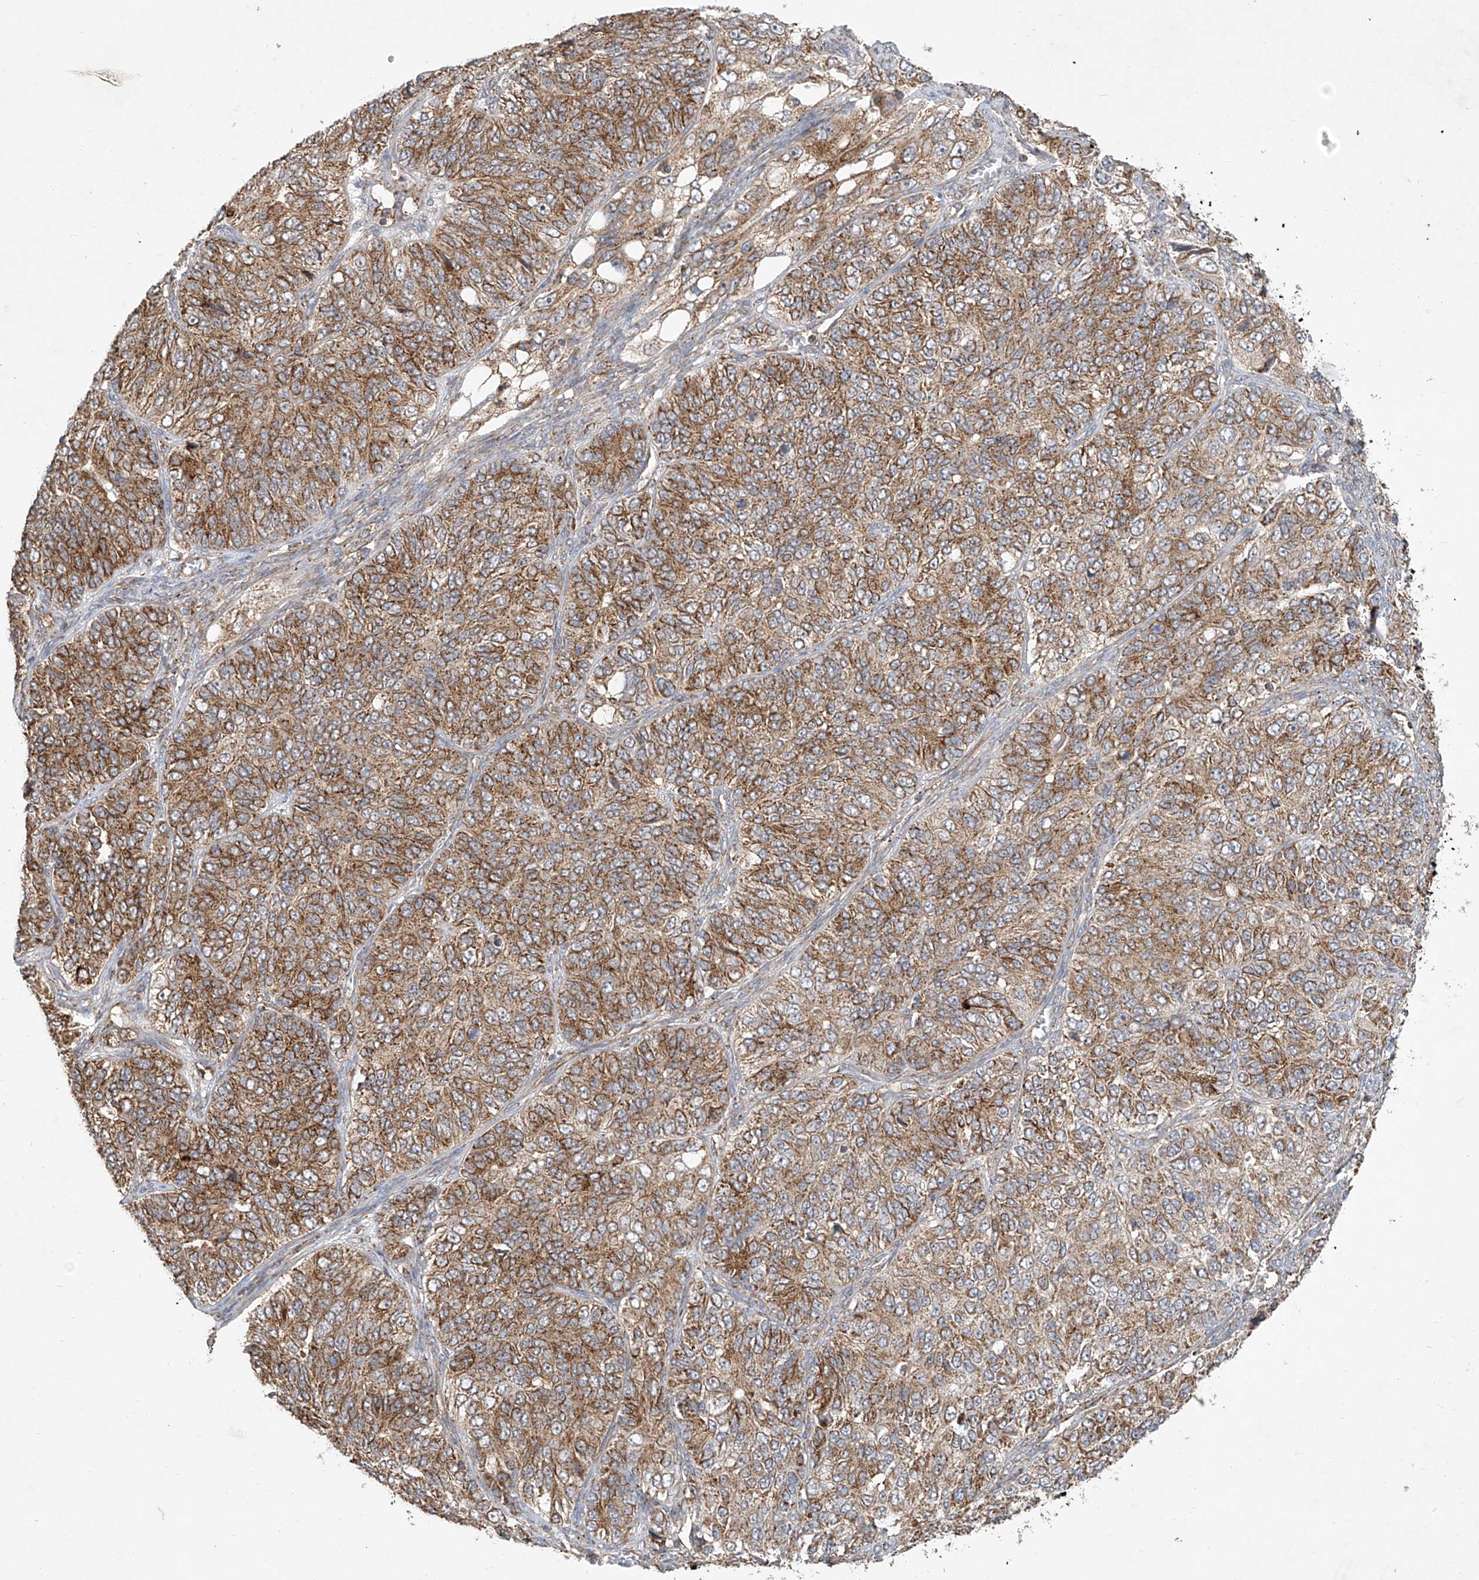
{"staining": {"intensity": "moderate", "quantity": ">75%", "location": "cytoplasmic/membranous"}, "tissue": "ovarian cancer", "cell_type": "Tumor cells", "image_type": "cancer", "snomed": [{"axis": "morphology", "description": "Carcinoma, endometroid"}, {"axis": "topography", "description": "Ovary"}], "caption": "A brown stain shows moderate cytoplasmic/membranous positivity of a protein in endometroid carcinoma (ovarian) tumor cells.", "gene": "UQCC1", "patient": {"sex": "female", "age": 51}}